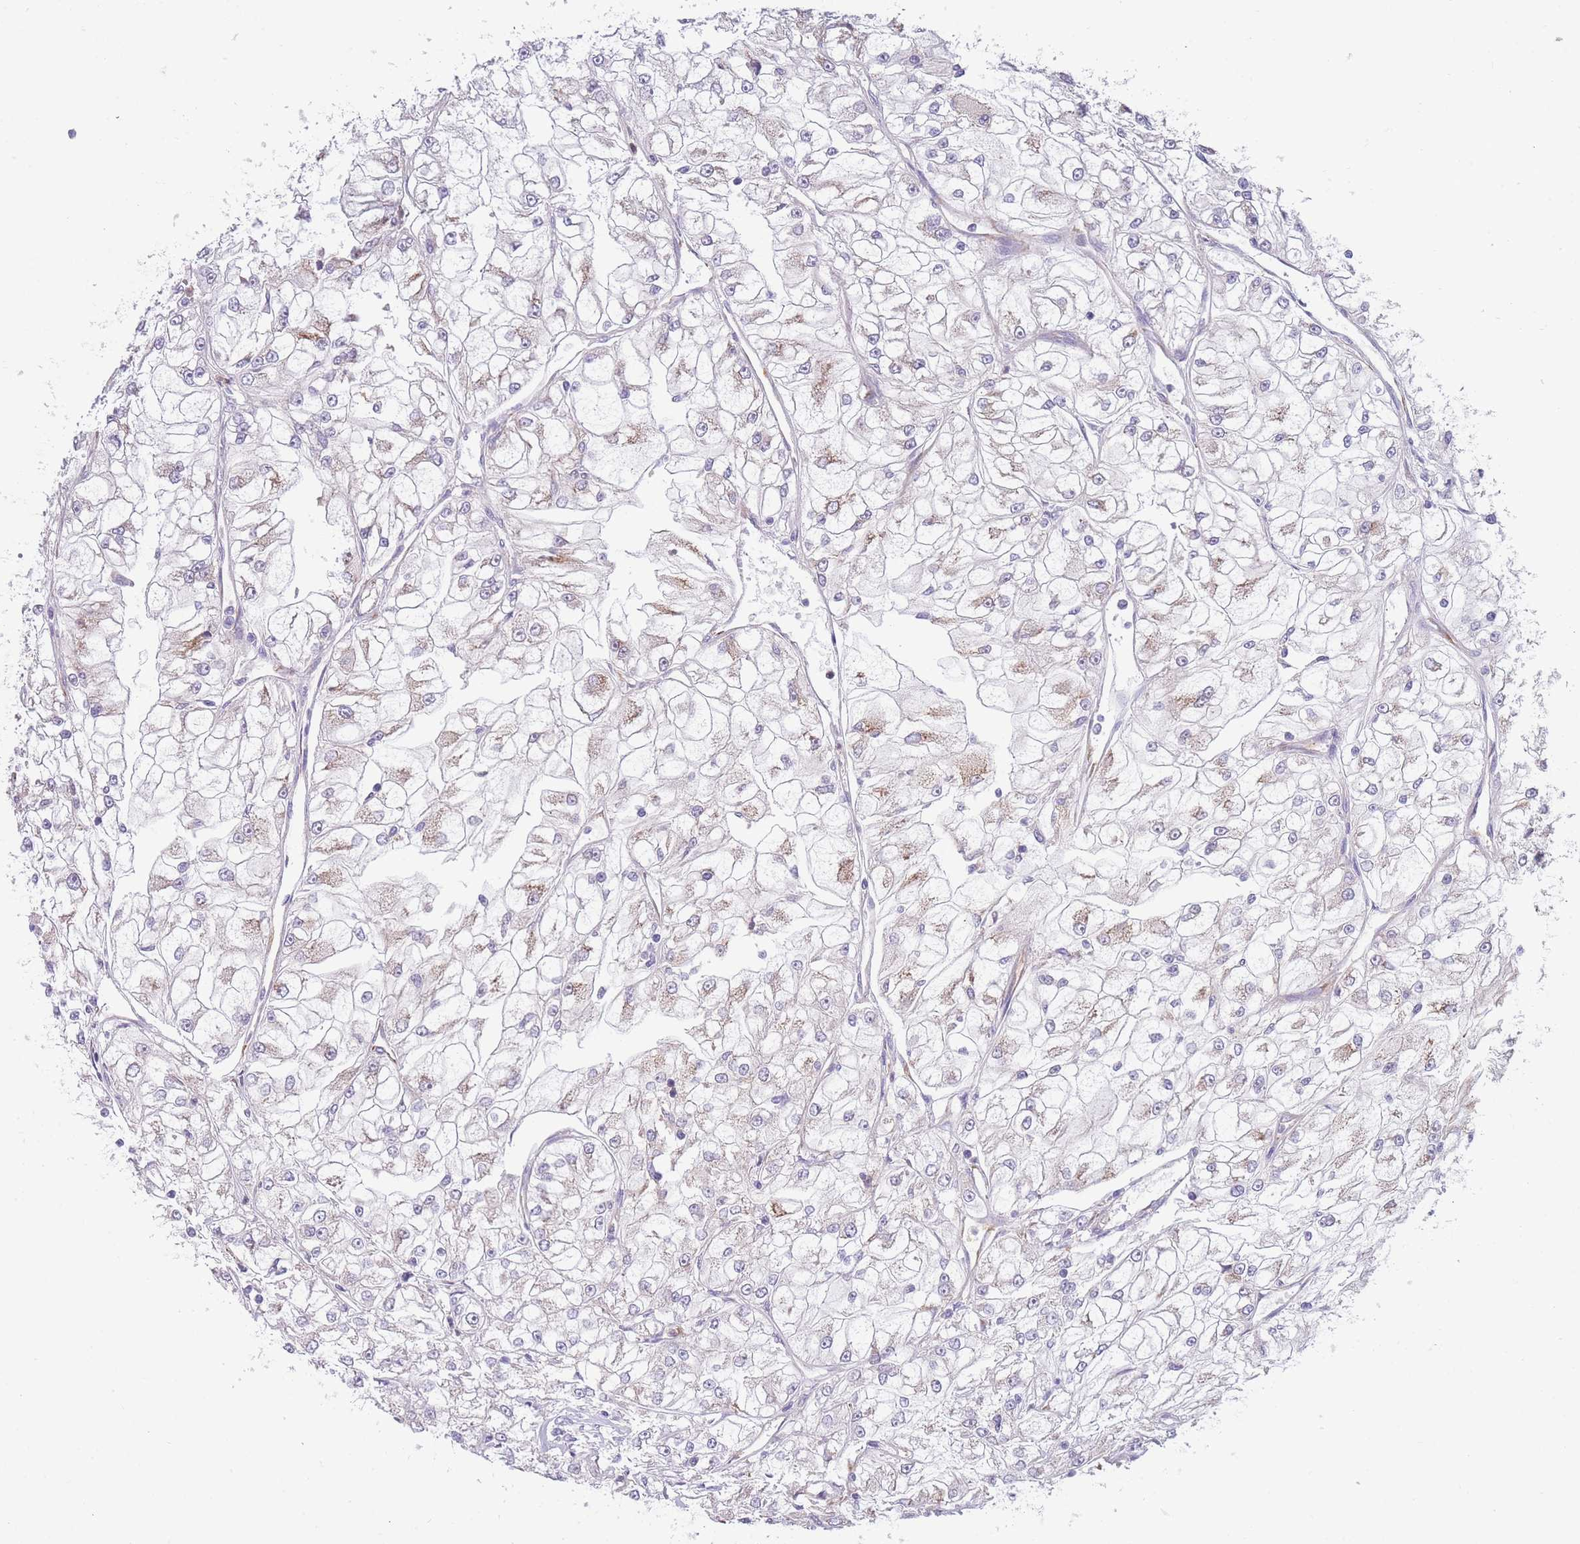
{"staining": {"intensity": "weak", "quantity": "25%-75%", "location": "cytoplasmic/membranous"}, "tissue": "renal cancer", "cell_type": "Tumor cells", "image_type": "cancer", "snomed": [{"axis": "morphology", "description": "Adenocarcinoma, NOS"}, {"axis": "topography", "description": "Kidney"}], "caption": "The immunohistochemical stain shows weak cytoplasmic/membranous expression in tumor cells of renal adenocarcinoma tissue.", "gene": "NDUFAF6", "patient": {"sex": "female", "age": 72}}